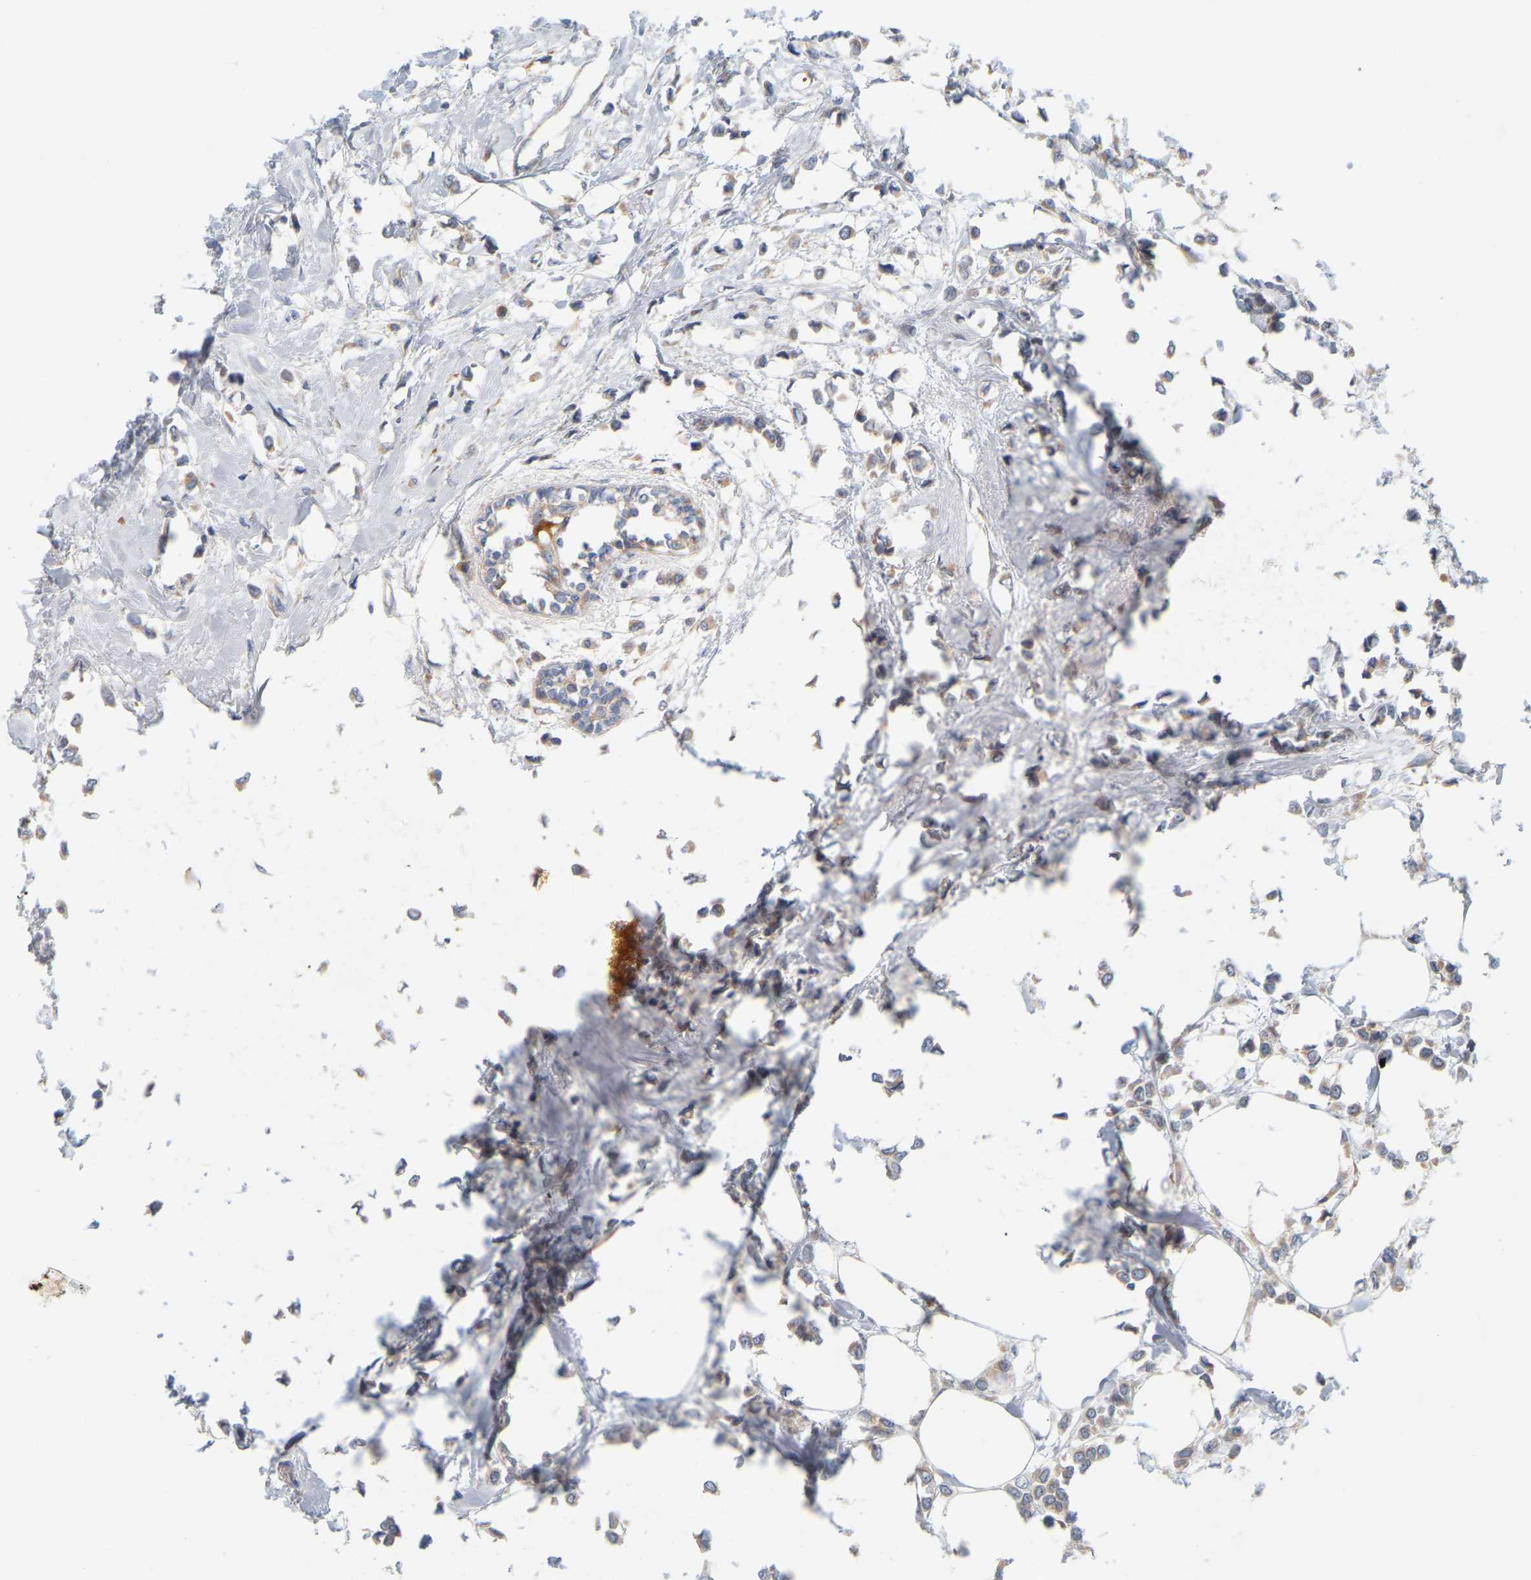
{"staining": {"intensity": "weak", "quantity": ">75%", "location": "cytoplasmic/membranous"}, "tissue": "breast cancer", "cell_type": "Tumor cells", "image_type": "cancer", "snomed": [{"axis": "morphology", "description": "Lobular carcinoma"}, {"axis": "topography", "description": "Breast"}], "caption": "Tumor cells display weak cytoplasmic/membranous staining in about >75% of cells in breast cancer (lobular carcinoma).", "gene": "MINDY4", "patient": {"sex": "female", "age": 51}}